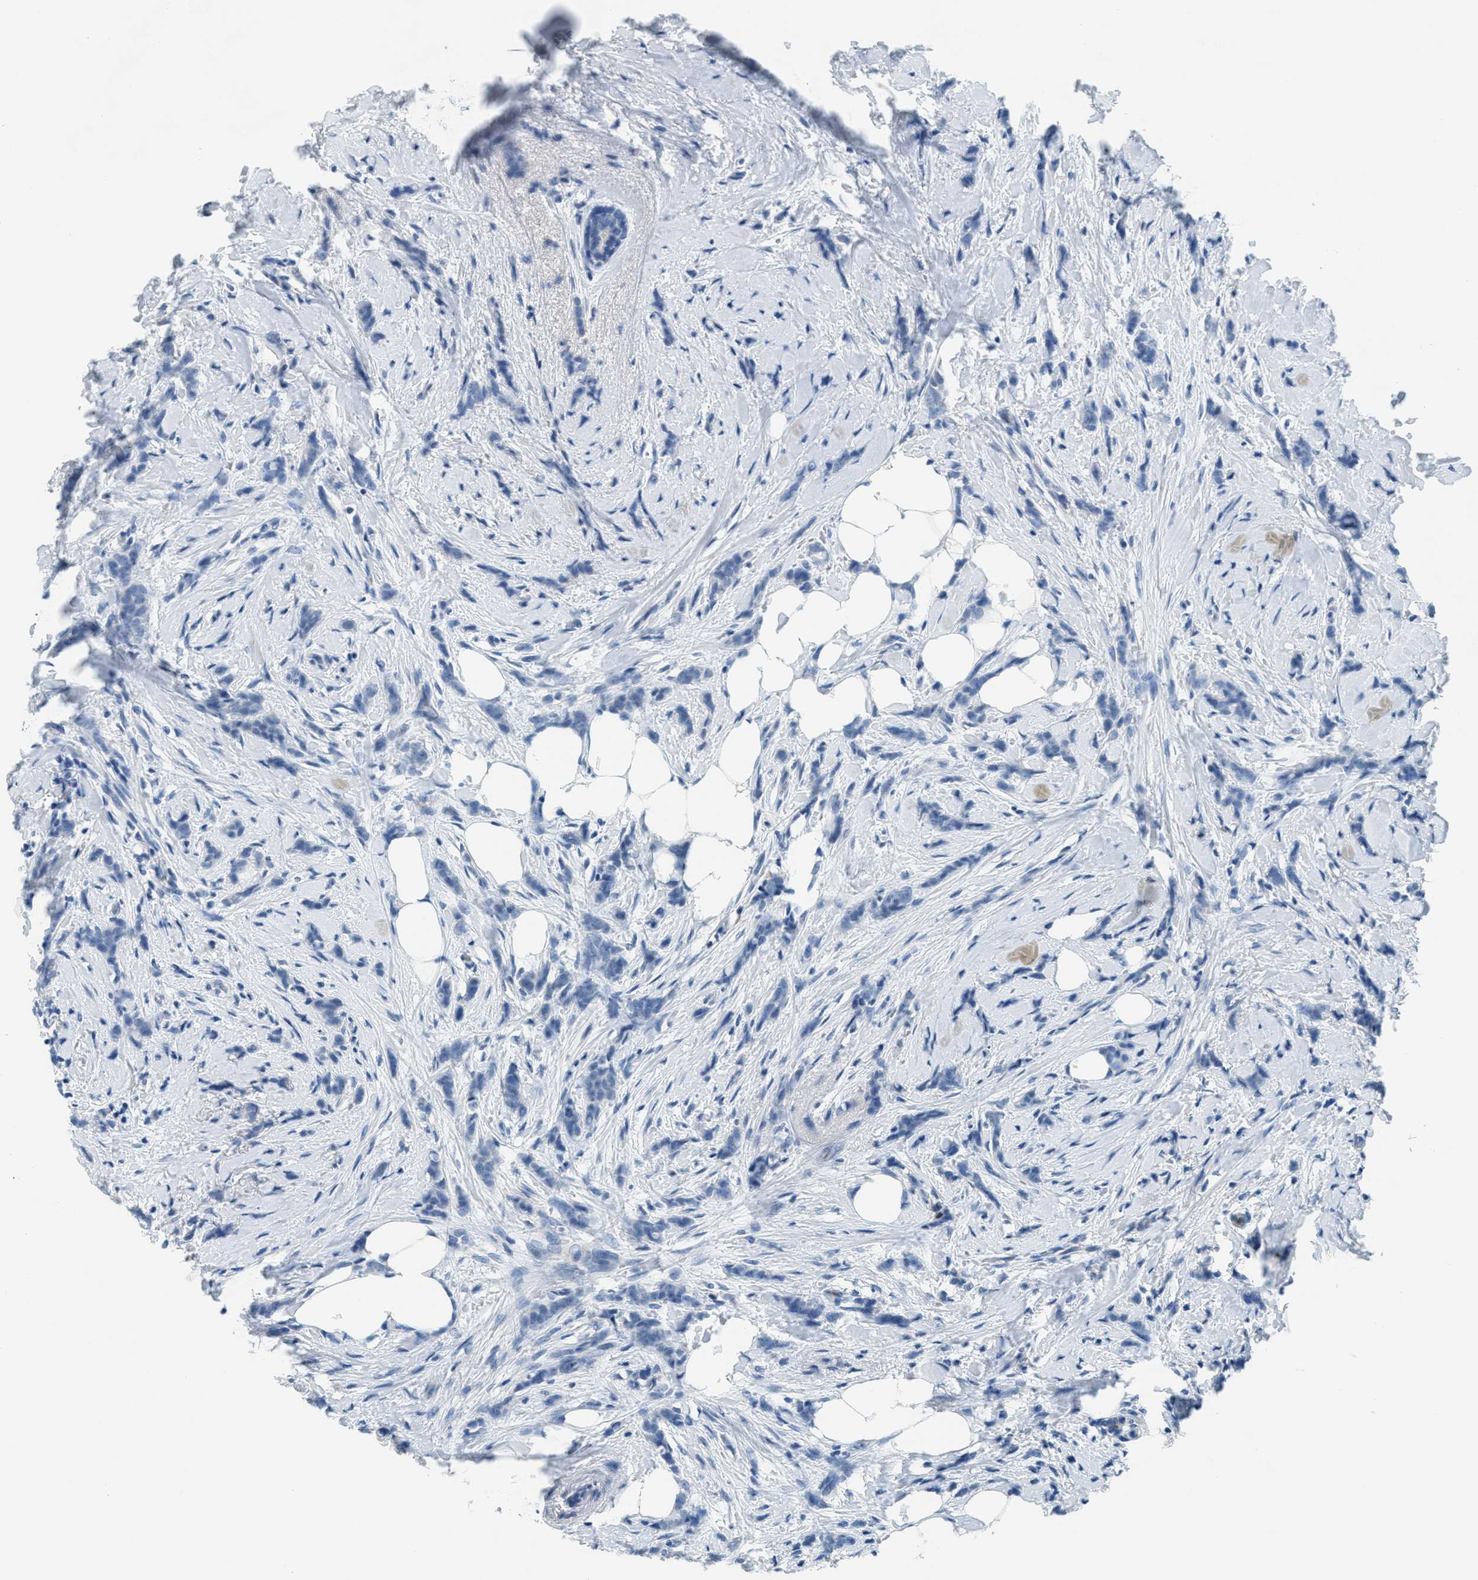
{"staining": {"intensity": "negative", "quantity": "none", "location": "none"}, "tissue": "breast cancer", "cell_type": "Tumor cells", "image_type": "cancer", "snomed": [{"axis": "morphology", "description": "Lobular carcinoma, in situ"}, {"axis": "morphology", "description": "Lobular carcinoma"}, {"axis": "topography", "description": "Breast"}], "caption": "High magnification brightfield microscopy of breast cancer stained with DAB (brown) and counterstained with hematoxylin (blue): tumor cells show no significant positivity. Brightfield microscopy of immunohistochemistry stained with DAB (3,3'-diaminobenzidine) (brown) and hematoxylin (blue), captured at high magnification.", "gene": "A2M", "patient": {"sex": "female", "age": 41}}